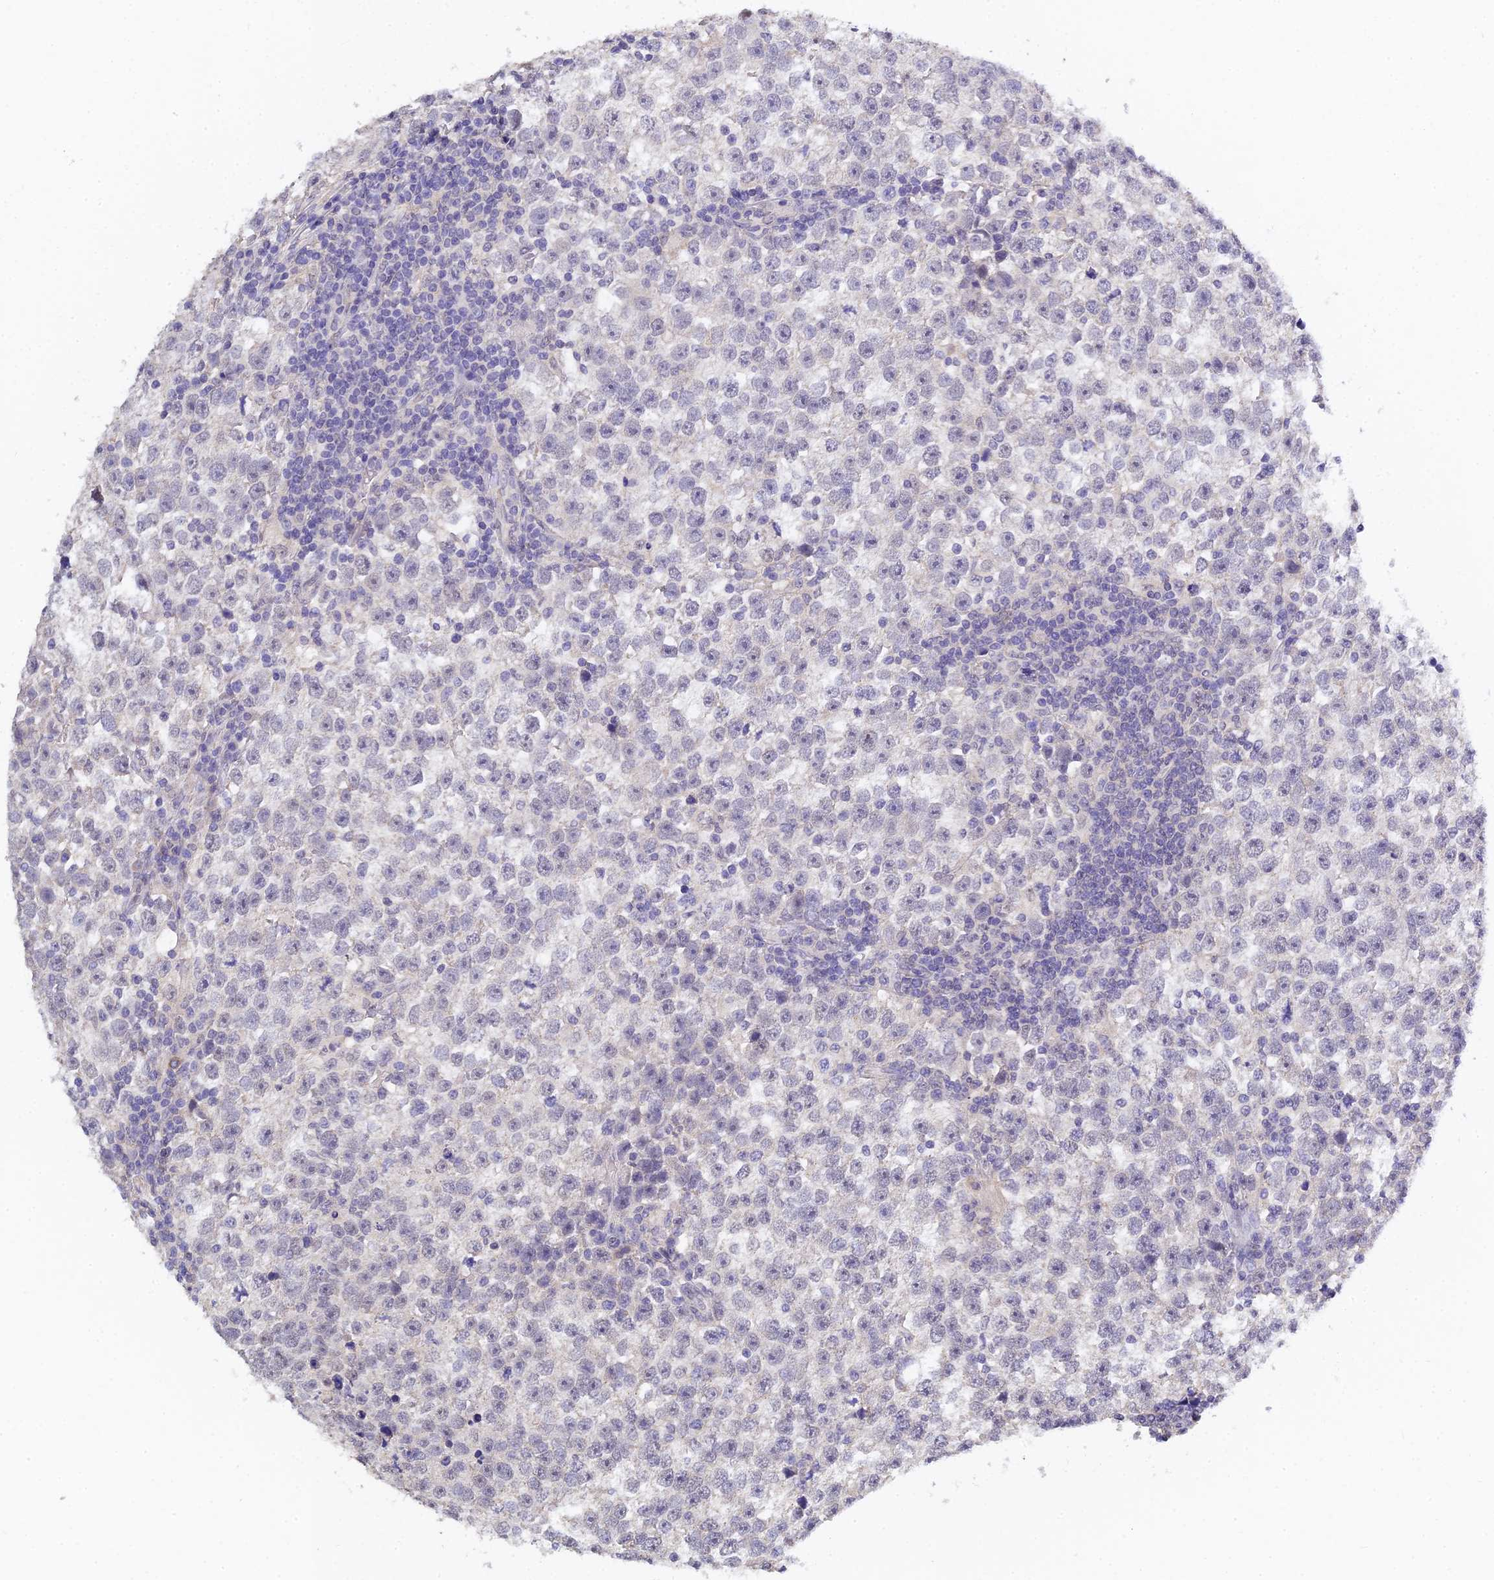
{"staining": {"intensity": "negative", "quantity": "none", "location": "none"}, "tissue": "testis cancer", "cell_type": "Tumor cells", "image_type": "cancer", "snomed": [{"axis": "morphology", "description": "Normal tissue, NOS"}, {"axis": "morphology", "description": "Seminoma, NOS"}, {"axis": "topography", "description": "Testis"}], "caption": "Tumor cells show no significant expression in testis seminoma. (DAB IHC, high magnification).", "gene": "HOXB1", "patient": {"sex": "male", "age": 43}}